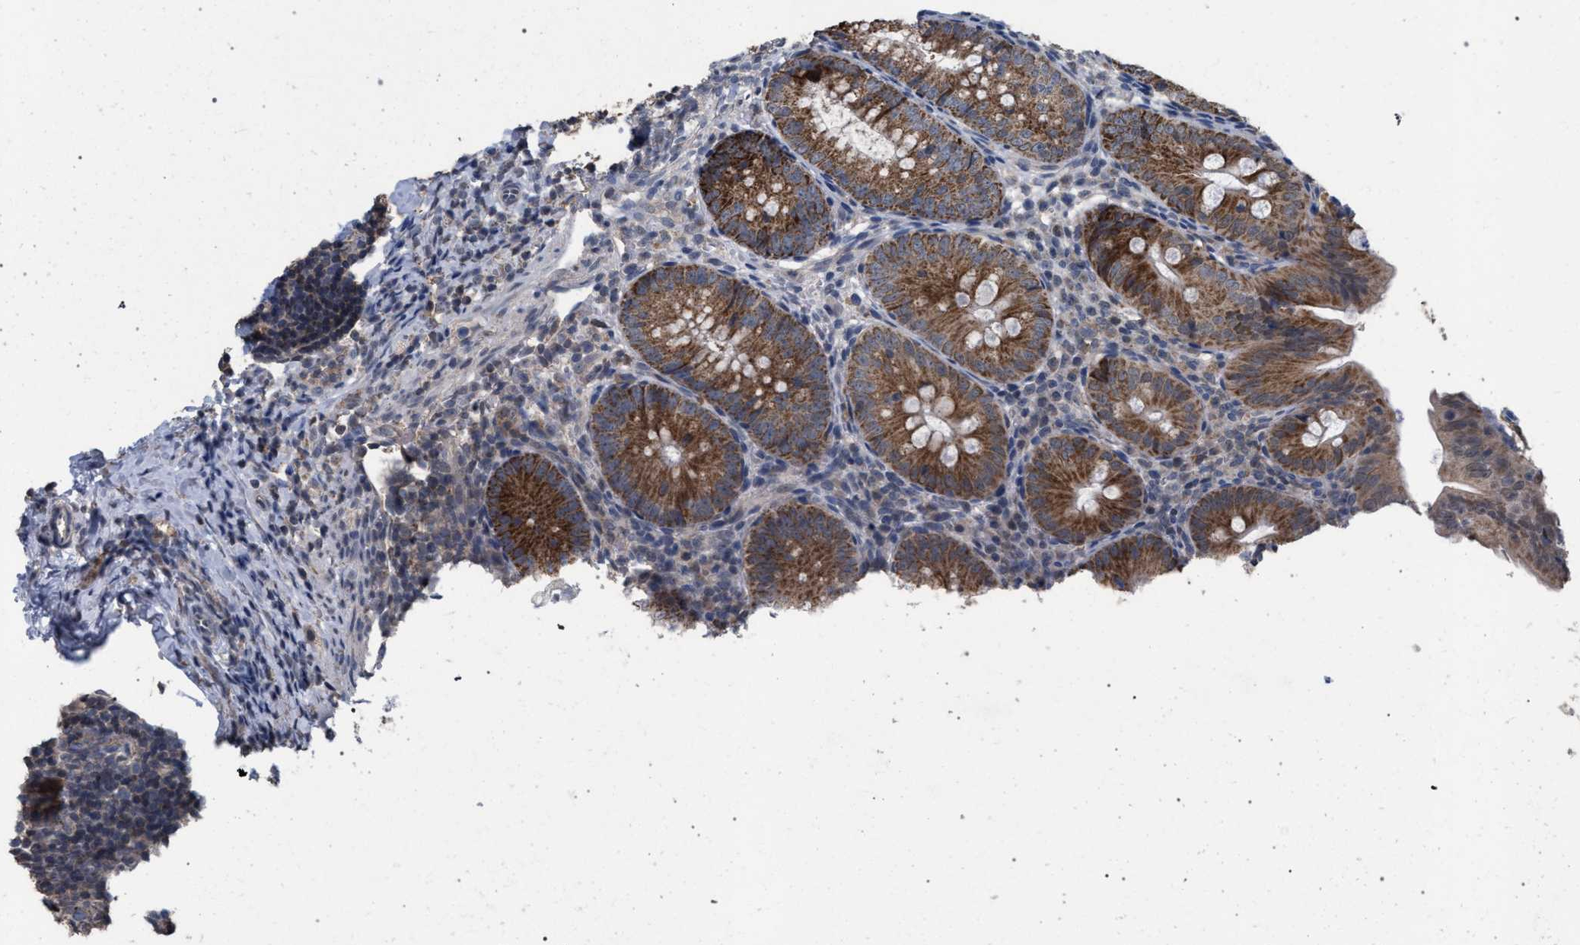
{"staining": {"intensity": "strong", "quantity": ">75%", "location": "cytoplasmic/membranous"}, "tissue": "appendix", "cell_type": "Glandular cells", "image_type": "normal", "snomed": [{"axis": "morphology", "description": "Normal tissue, NOS"}, {"axis": "topography", "description": "Appendix"}], "caption": "Glandular cells display strong cytoplasmic/membranous positivity in about >75% of cells in unremarkable appendix. The staining was performed using DAB (3,3'-diaminobenzidine) to visualize the protein expression in brown, while the nuclei were stained in blue with hematoxylin (Magnification: 20x).", "gene": "TECPR1", "patient": {"sex": "male", "age": 1}}